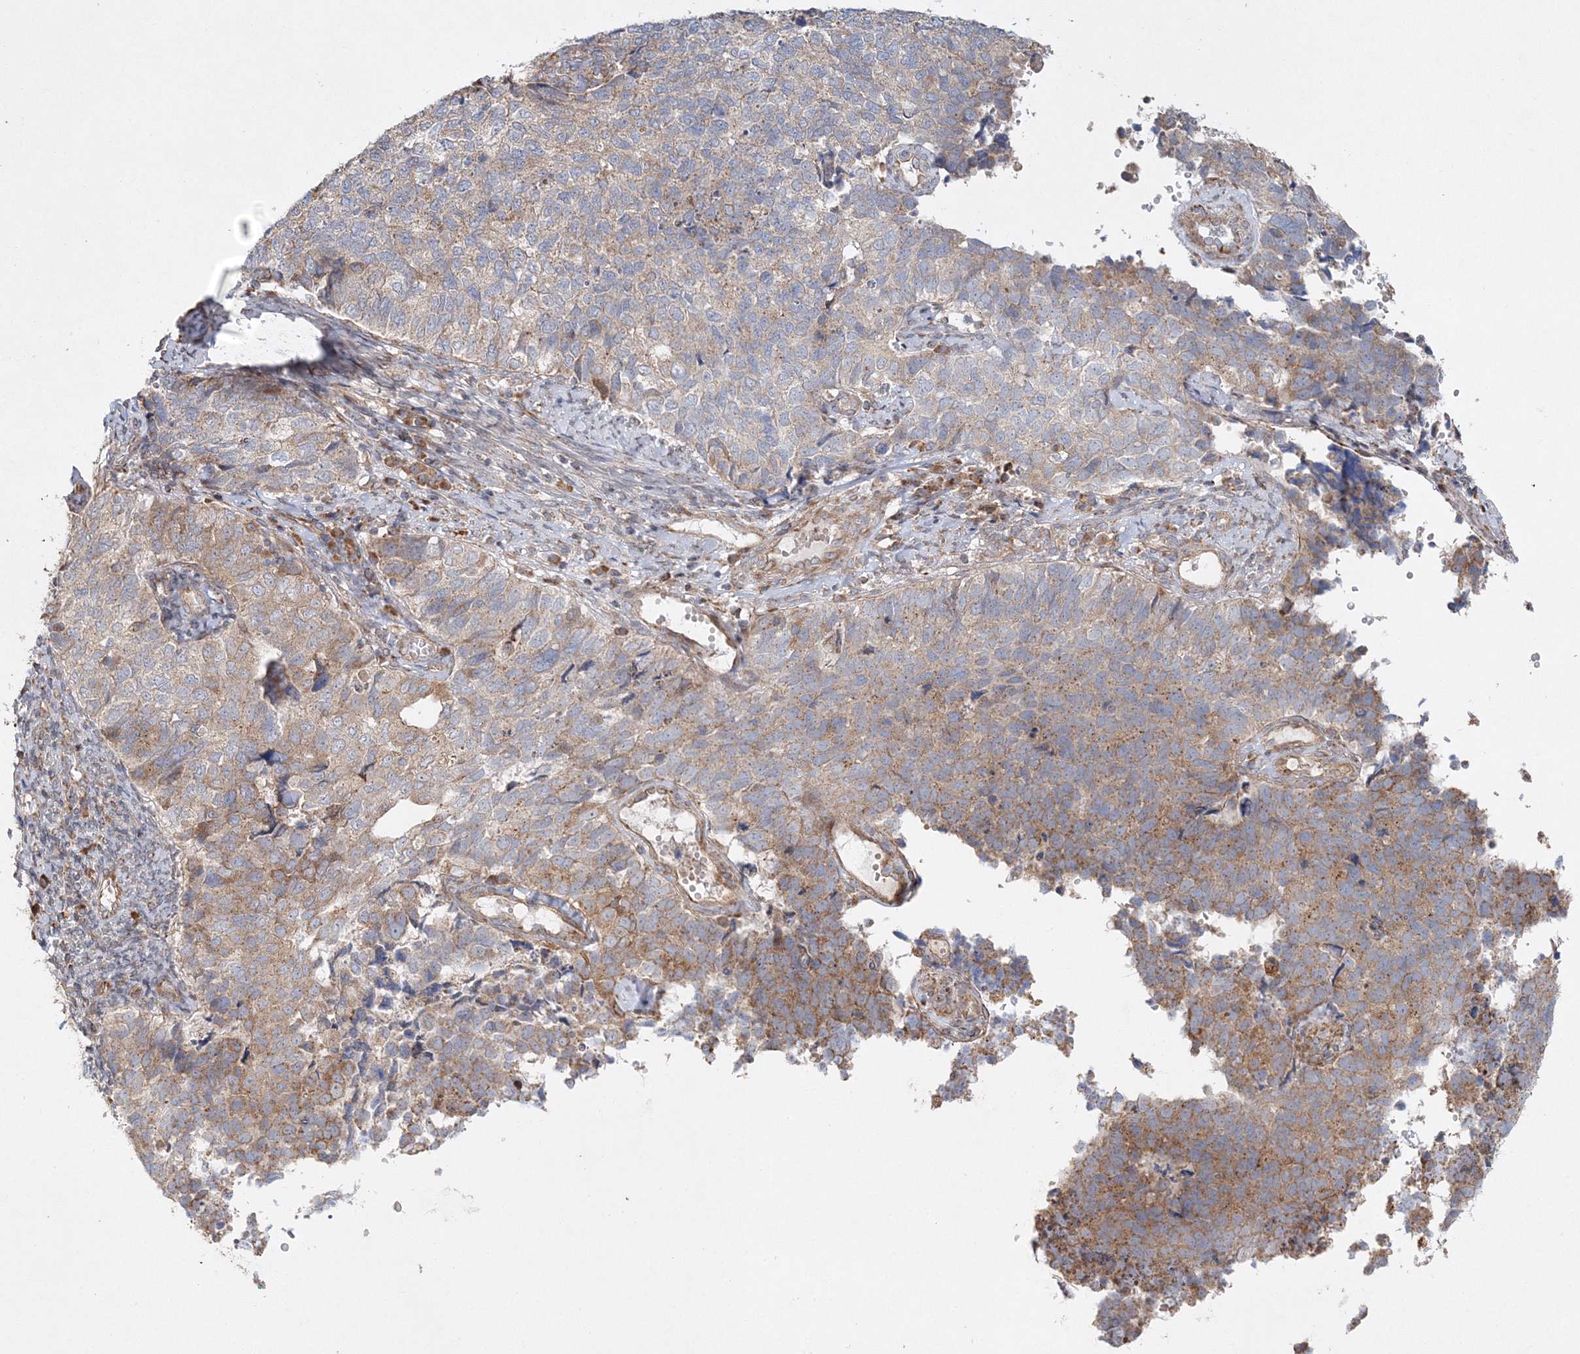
{"staining": {"intensity": "weak", "quantity": "25%-75%", "location": "cytoplasmic/membranous"}, "tissue": "cervical cancer", "cell_type": "Tumor cells", "image_type": "cancer", "snomed": [{"axis": "morphology", "description": "Squamous cell carcinoma, NOS"}, {"axis": "topography", "description": "Cervix"}], "caption": "Protein expression analysis of cervical cancer exhibits weak cytoplasmic/membranous expression in about 25%-75% of tumor cells.", "gene": "ZFYVE16", "patient": {"sex": "female", "age": 63}}